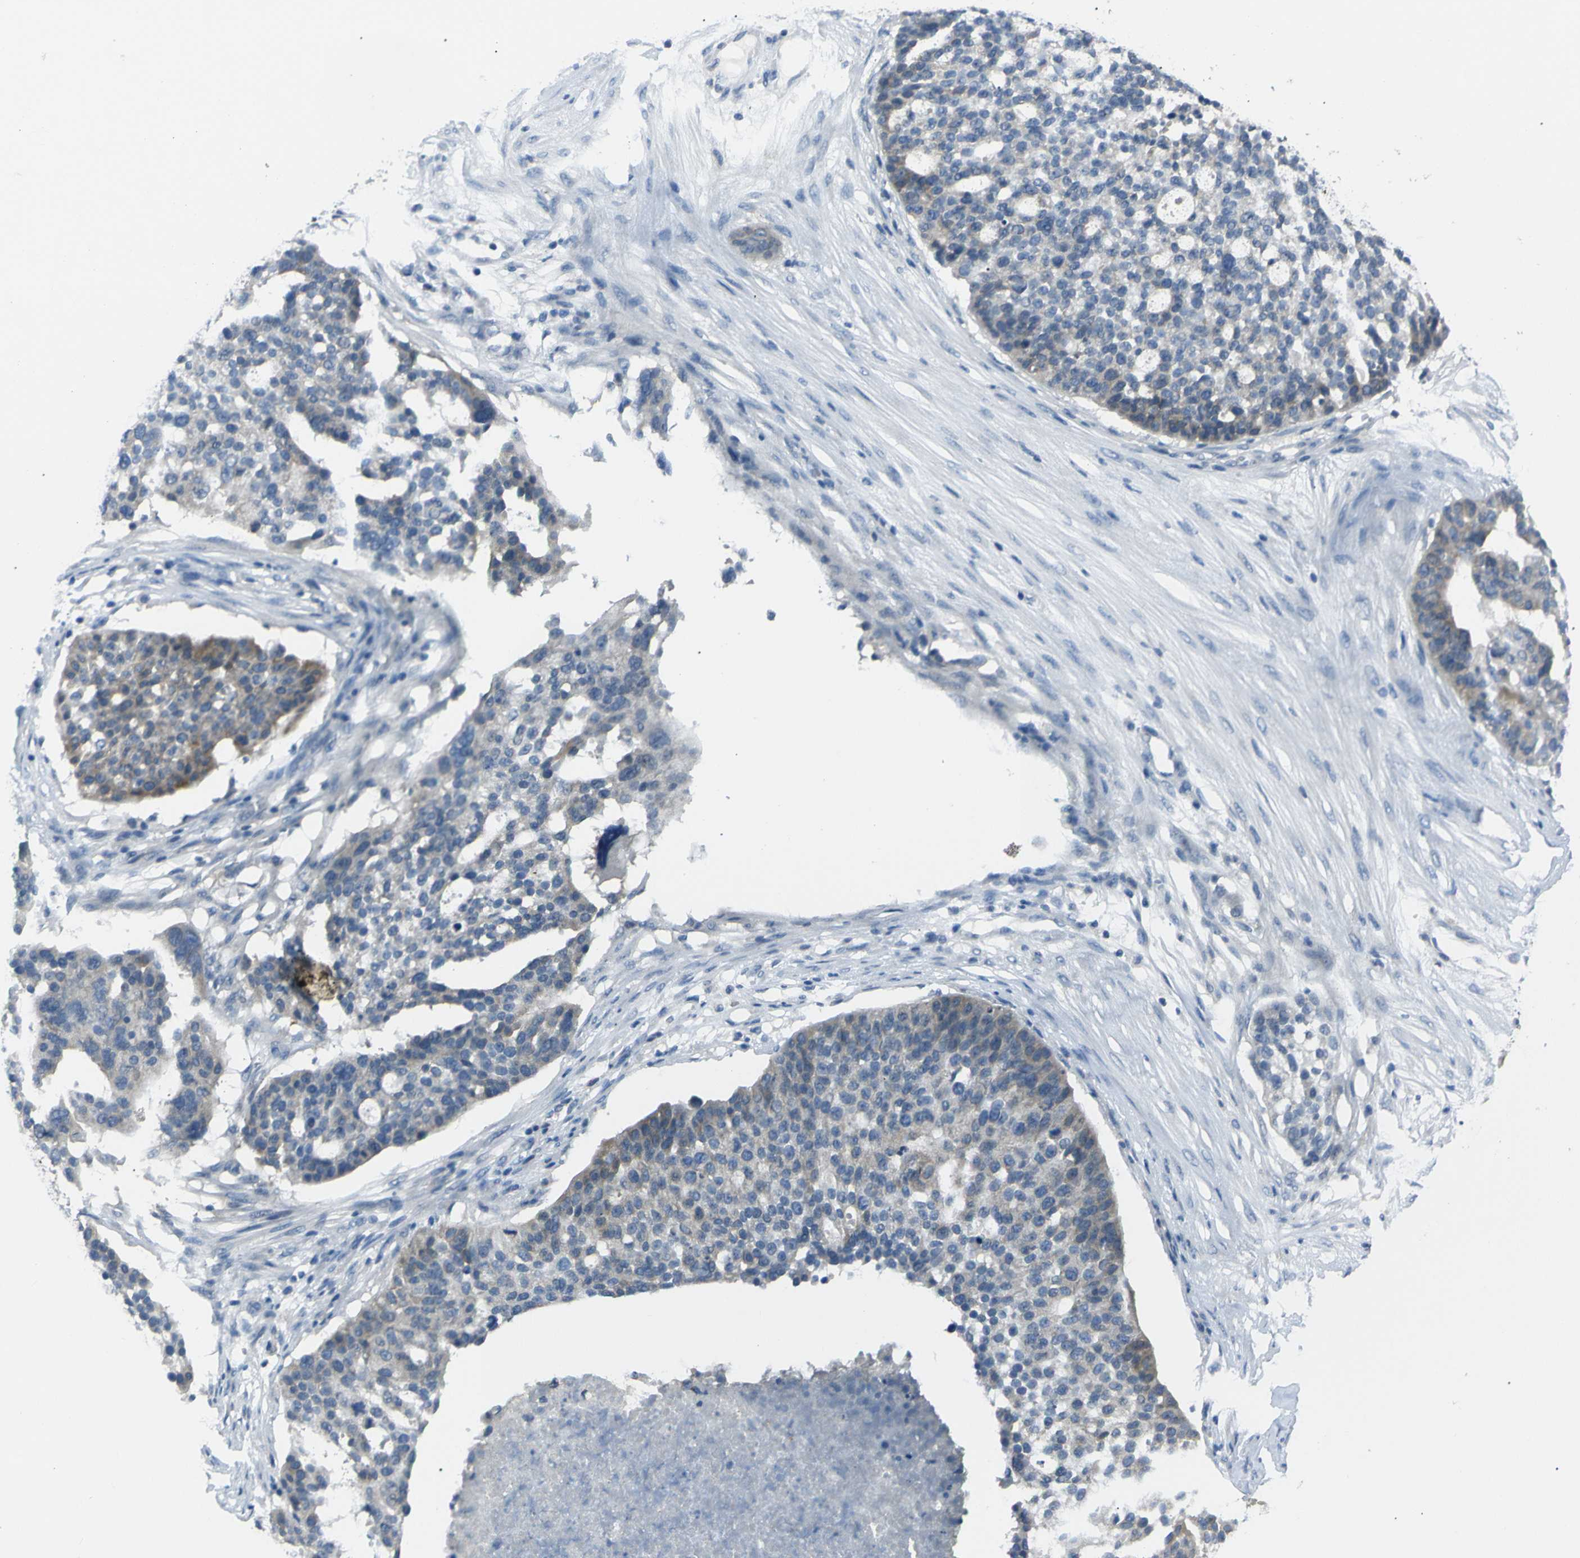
{"staining": {"intensity": "moderate", "quantity": "<25%", "location": "cytoplasmic/membranous"}, "tissue": "ovarian cancer", "cell_type": "Tumor cells", "image_type": "cancer", "snomed": [{"axis": "morphology", "description": "Cystadenocarcinoma, serous, NOS"}, {"axis": "topography", "description": "Ovary"}], "caption": "There is low levels of moderate cytoplasmic/membranous expression in tumor cells of ovarian cancer, as demonstrated by immunohistochemical staining (brown color).", "gene": "C6orf89", "patient": {"sex": "female", "age": 59}}